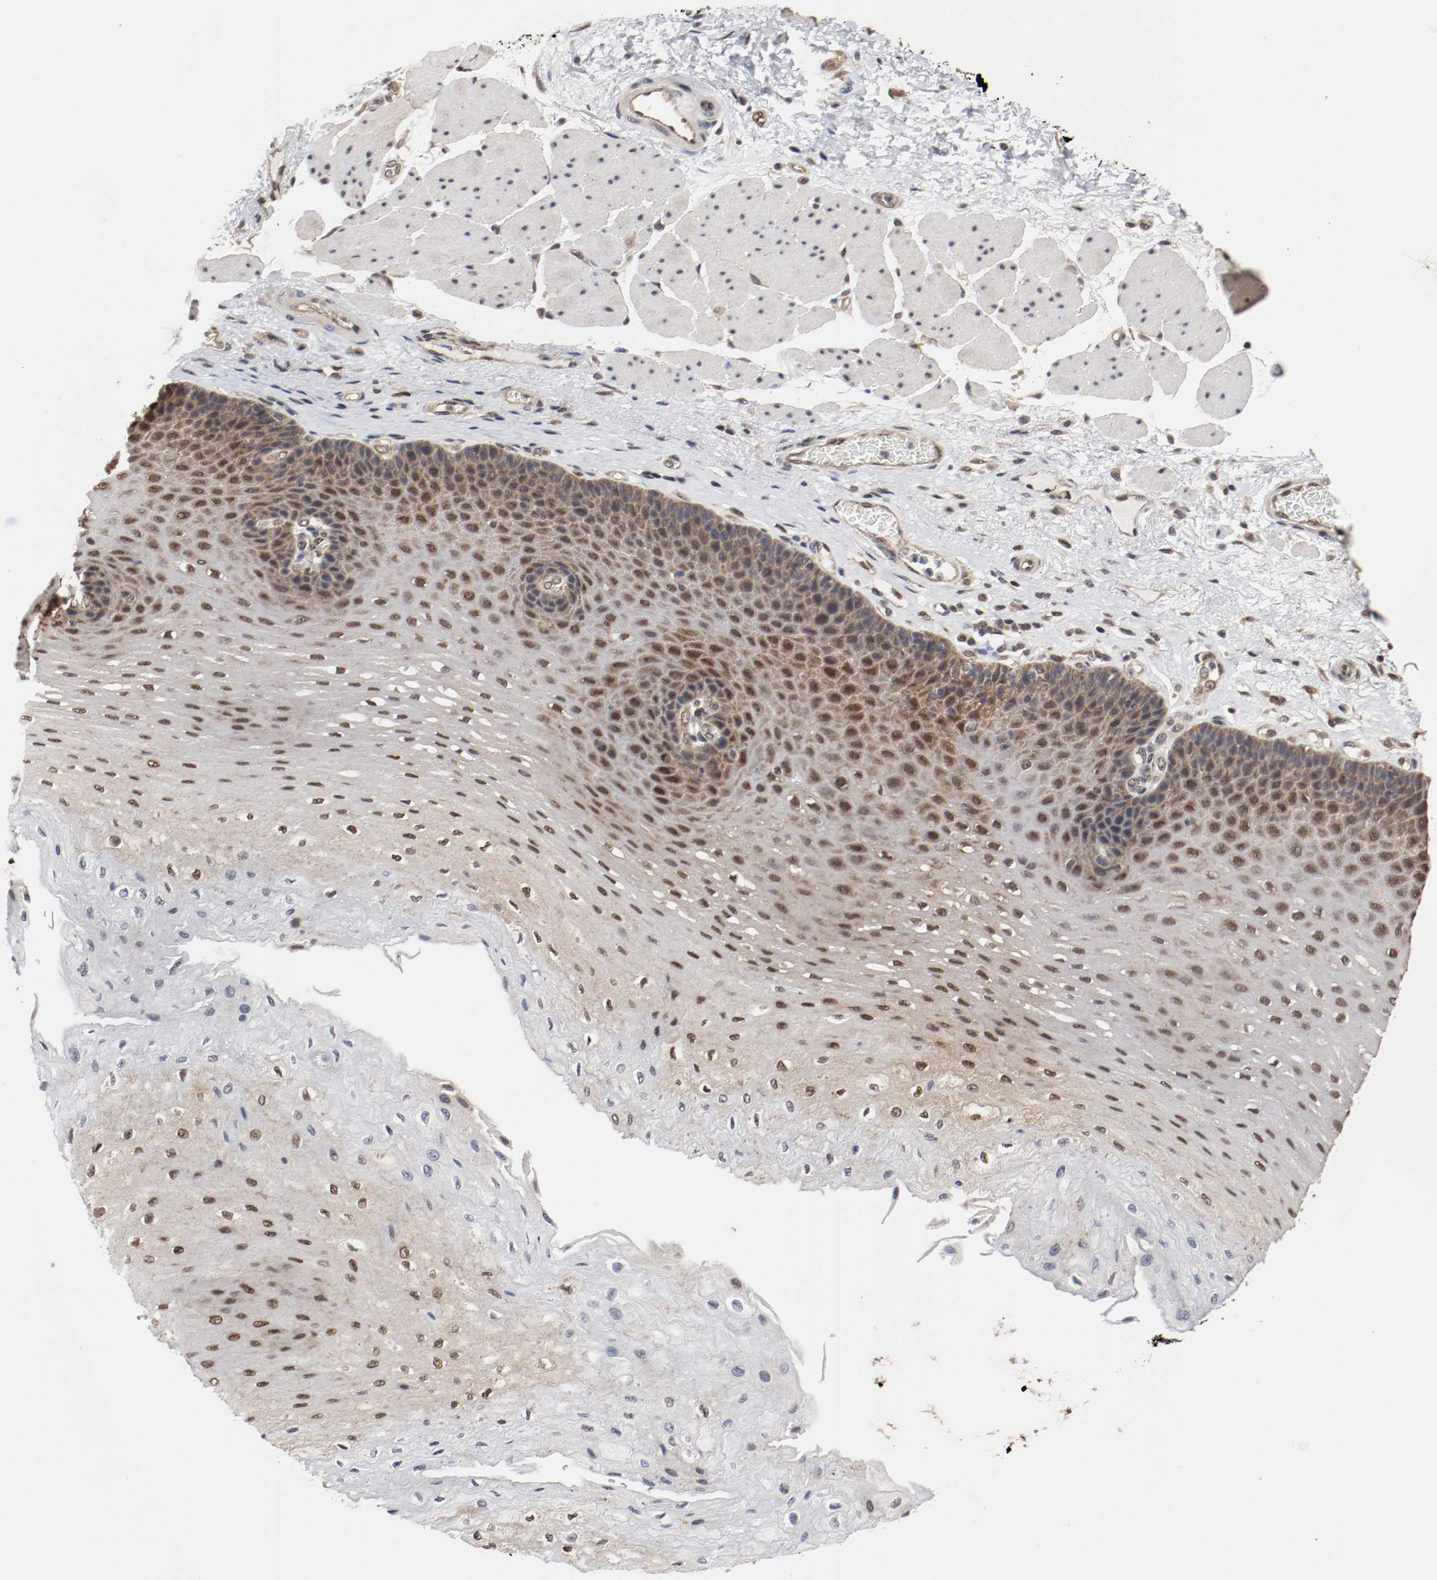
{"staining": {"intensity": "strong", "quantity": ">75%", "location": "cytoplasmic/membranous,nuclear"}, "tissue": "esophagus", "cell_type": "Squamous epithelial cells", "image_type": "normal", "snomed": [{"axis": "morphology", "description": "Normal tissue, NOS"}, {"axis": "topography", "description": "Esophagus"}], "caption": "IHC staining of unremarkable esophagus, which demonstrates high levels of strong cytoplasmic/membranous,nuclear positivity in about >75% of squamous epithelial cells indicating strong cytoplasmic/membranous,nuclear protein expression. The staining was performed using DAB (3,3'-diaminobenzidine) (brown) for protein detection and nuclei were counterstained in hematoxylin (blue).", "gene": "AFG3L2", "patient": {"sex": "female", "age": 72}}